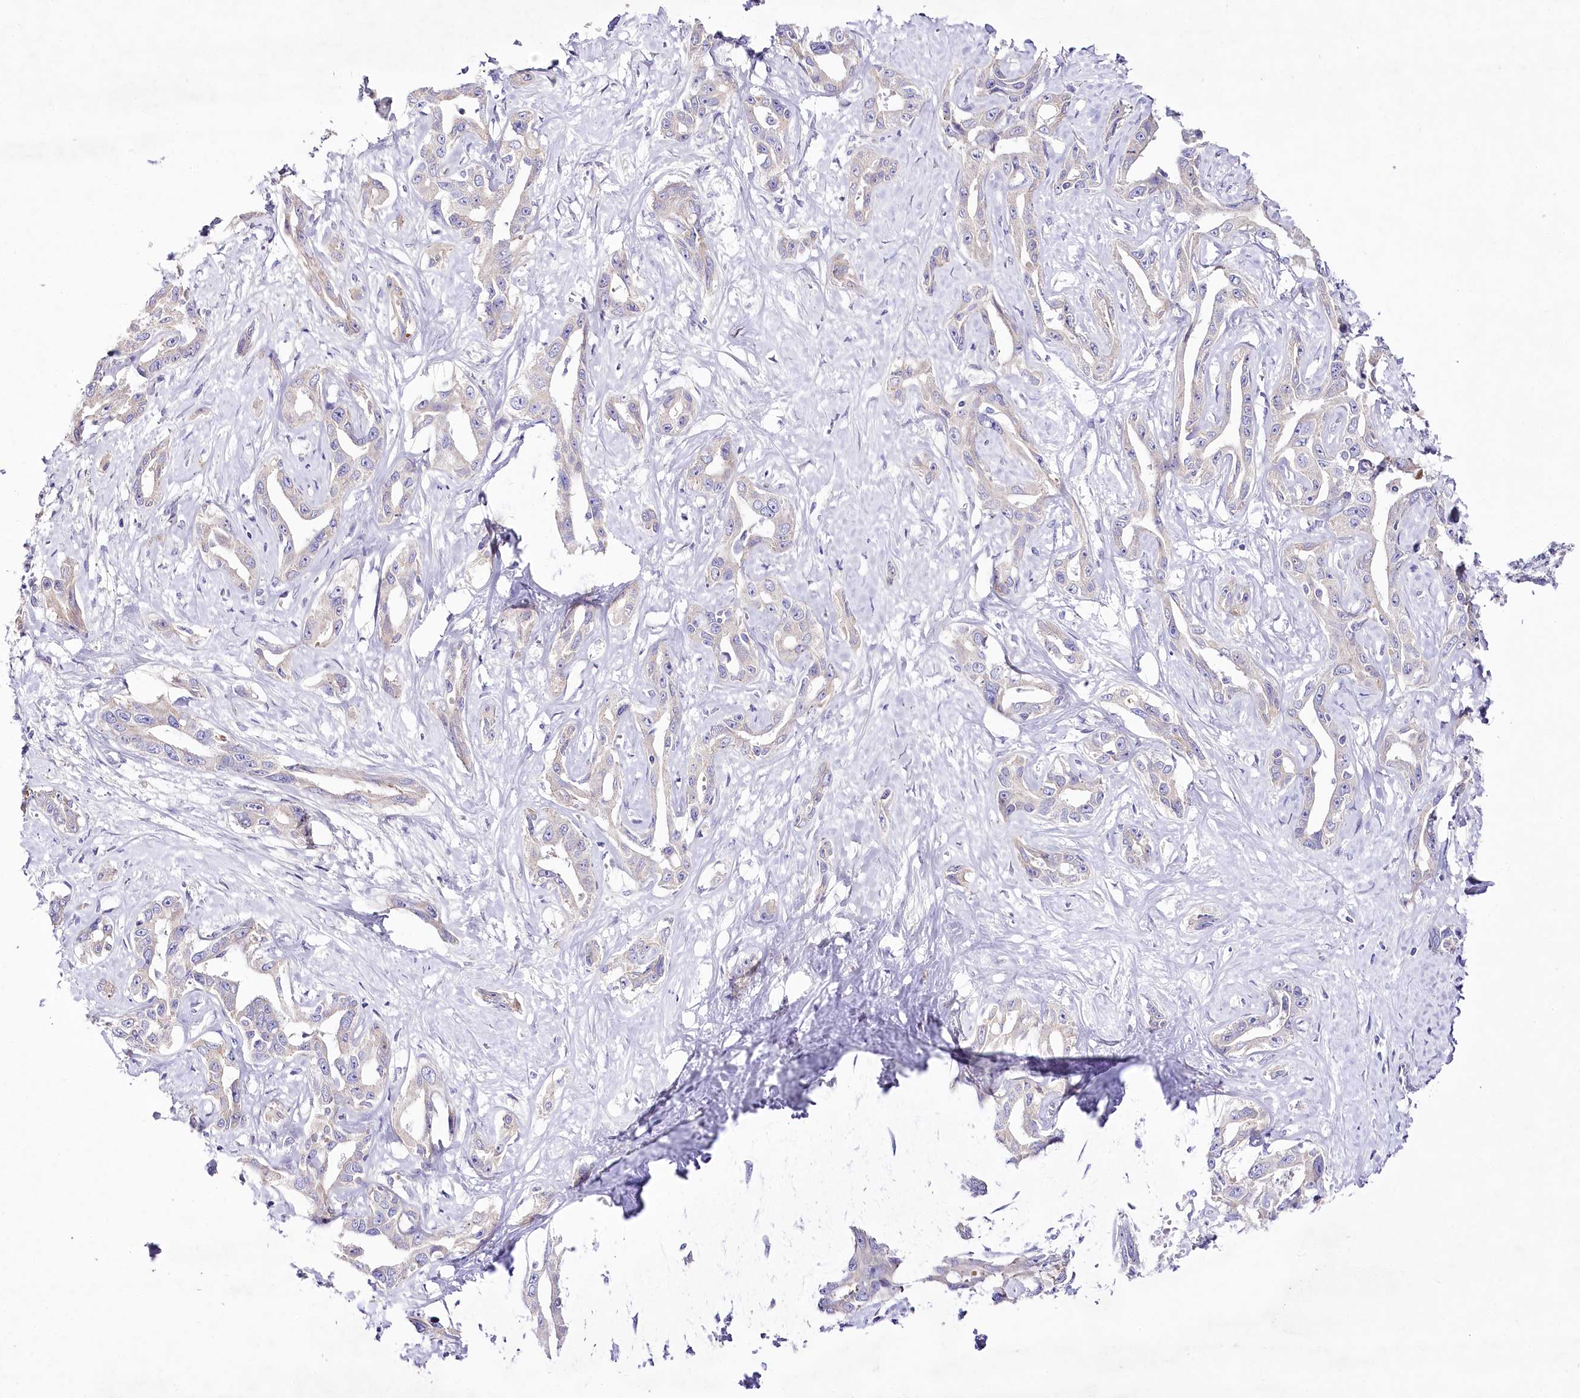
{"staining": {"intensity": "weak", "quantity": "<25%", "location": "cytoplasmic/membranous"}, "tissue": "liver cancer", "cell_type": "Tumor cells", "image_type": "cancer", "snomed": [{"axis": "morphology", "description": "Cholangiocarcinoma"}, {"axis": "topography", "description": "Liver"}], "caption": "IHC of human cholangiocarcinoma (liver) displays no positivity in tumor cells.", "gene": "LRRC14B", "patient": {"sex": "male", "age": 59}}